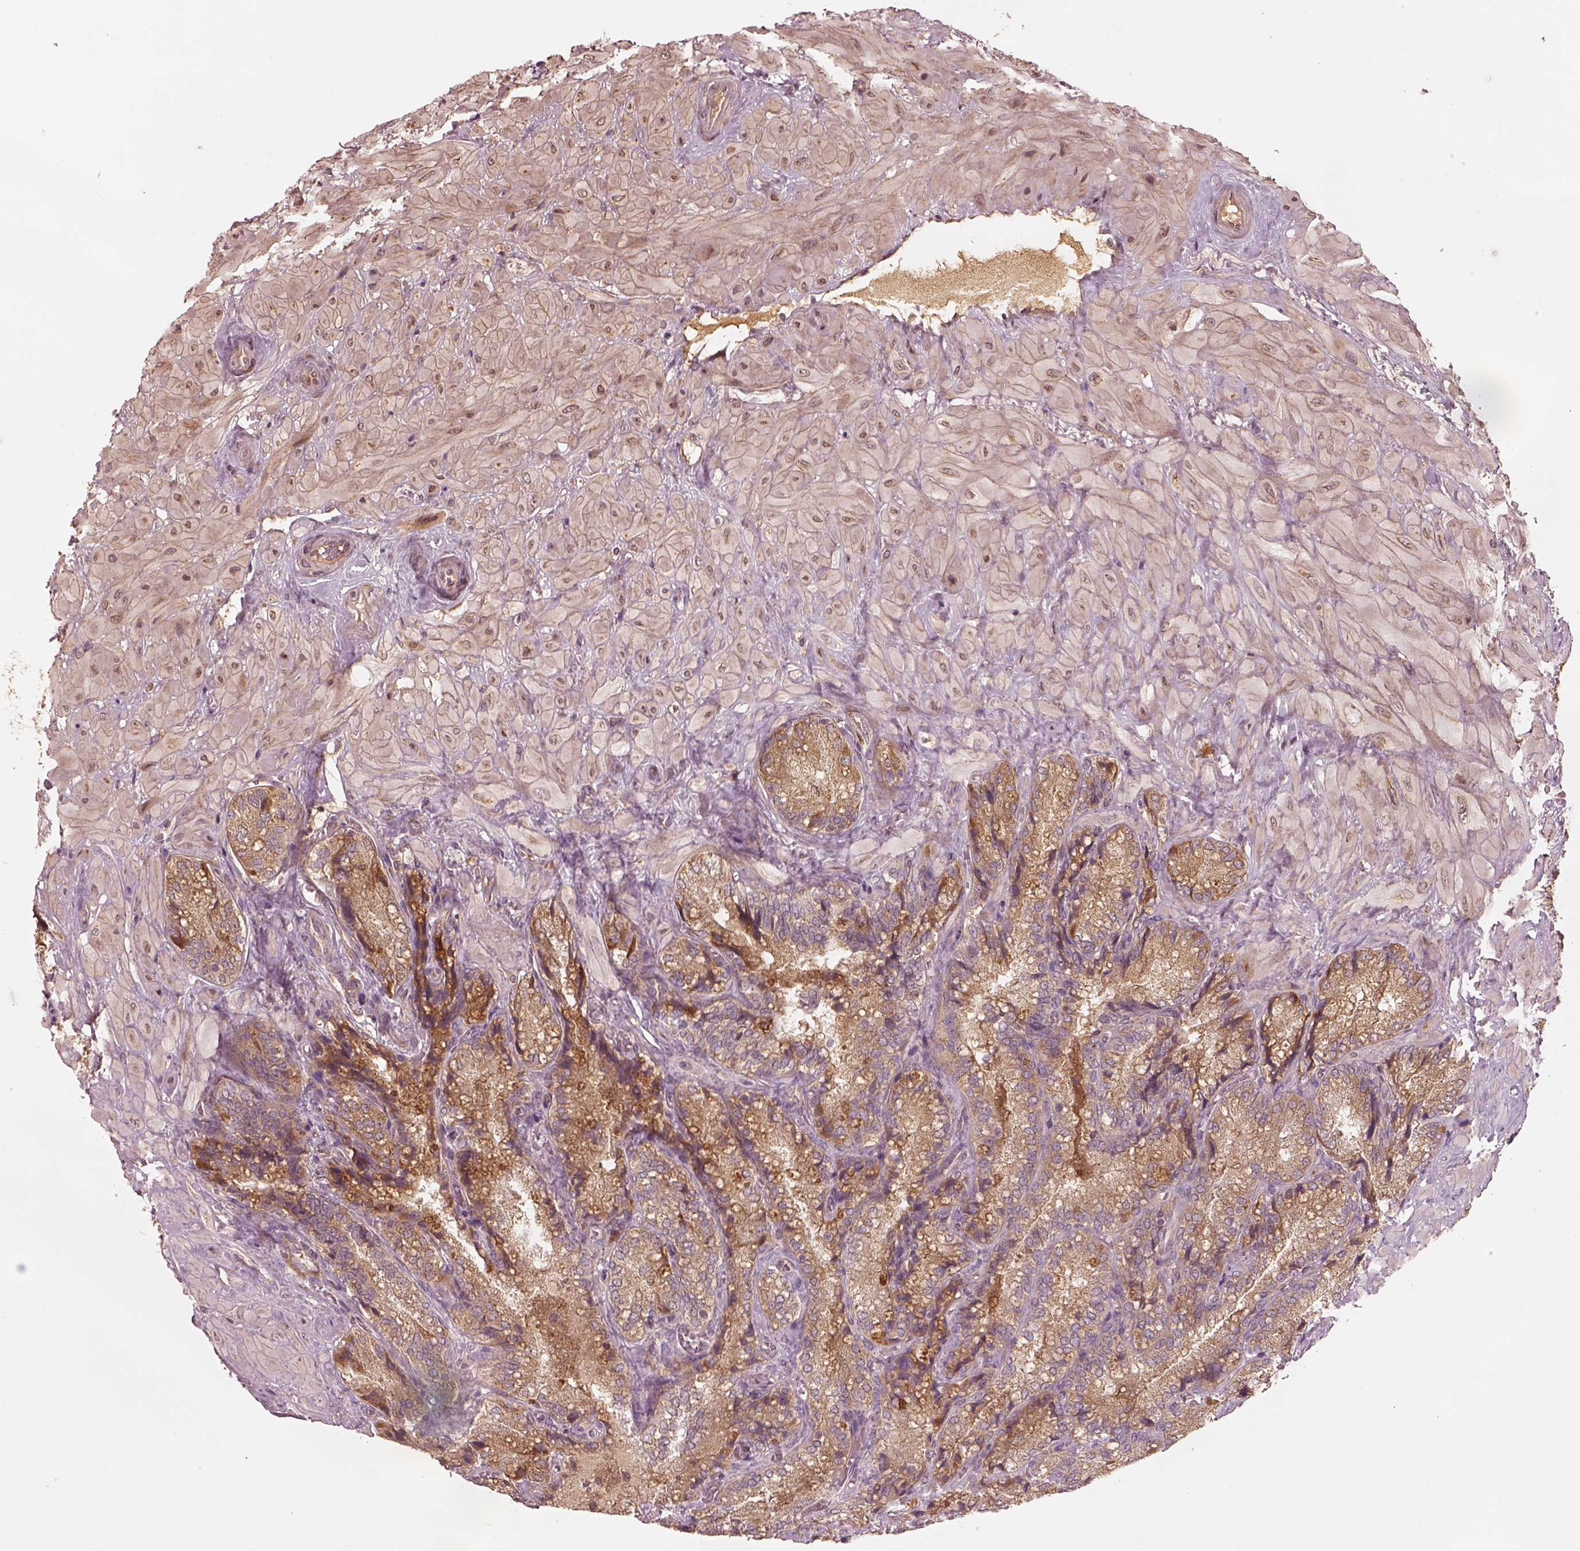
{"staining": {"intensity": "moderate", "quantity": ">75%", "location": "cytoplasmic/membranous"}, "tissue": "seminal vesicle", "cell_type": "Glandular cells", "image_type": "normal", "snomed": [{"axis": "morphology", "description": "Normal tissue, NOS"}, {"axis": "topography", "description": "Seminal veicle"}], "caption": "Brown immunohistochemical staining in benign seminal vesicle shows moderate cytoplasmic/membranous positivity in approximately >75% of glandular cells. (Stains: DAB (3,3'-diaminobenzidine) in brown, nuclei in blue, Microscopy: brightfield microscopy at high magnification).", "gene": "RPS5", "patient": {"sex": "male", "age": 57}}